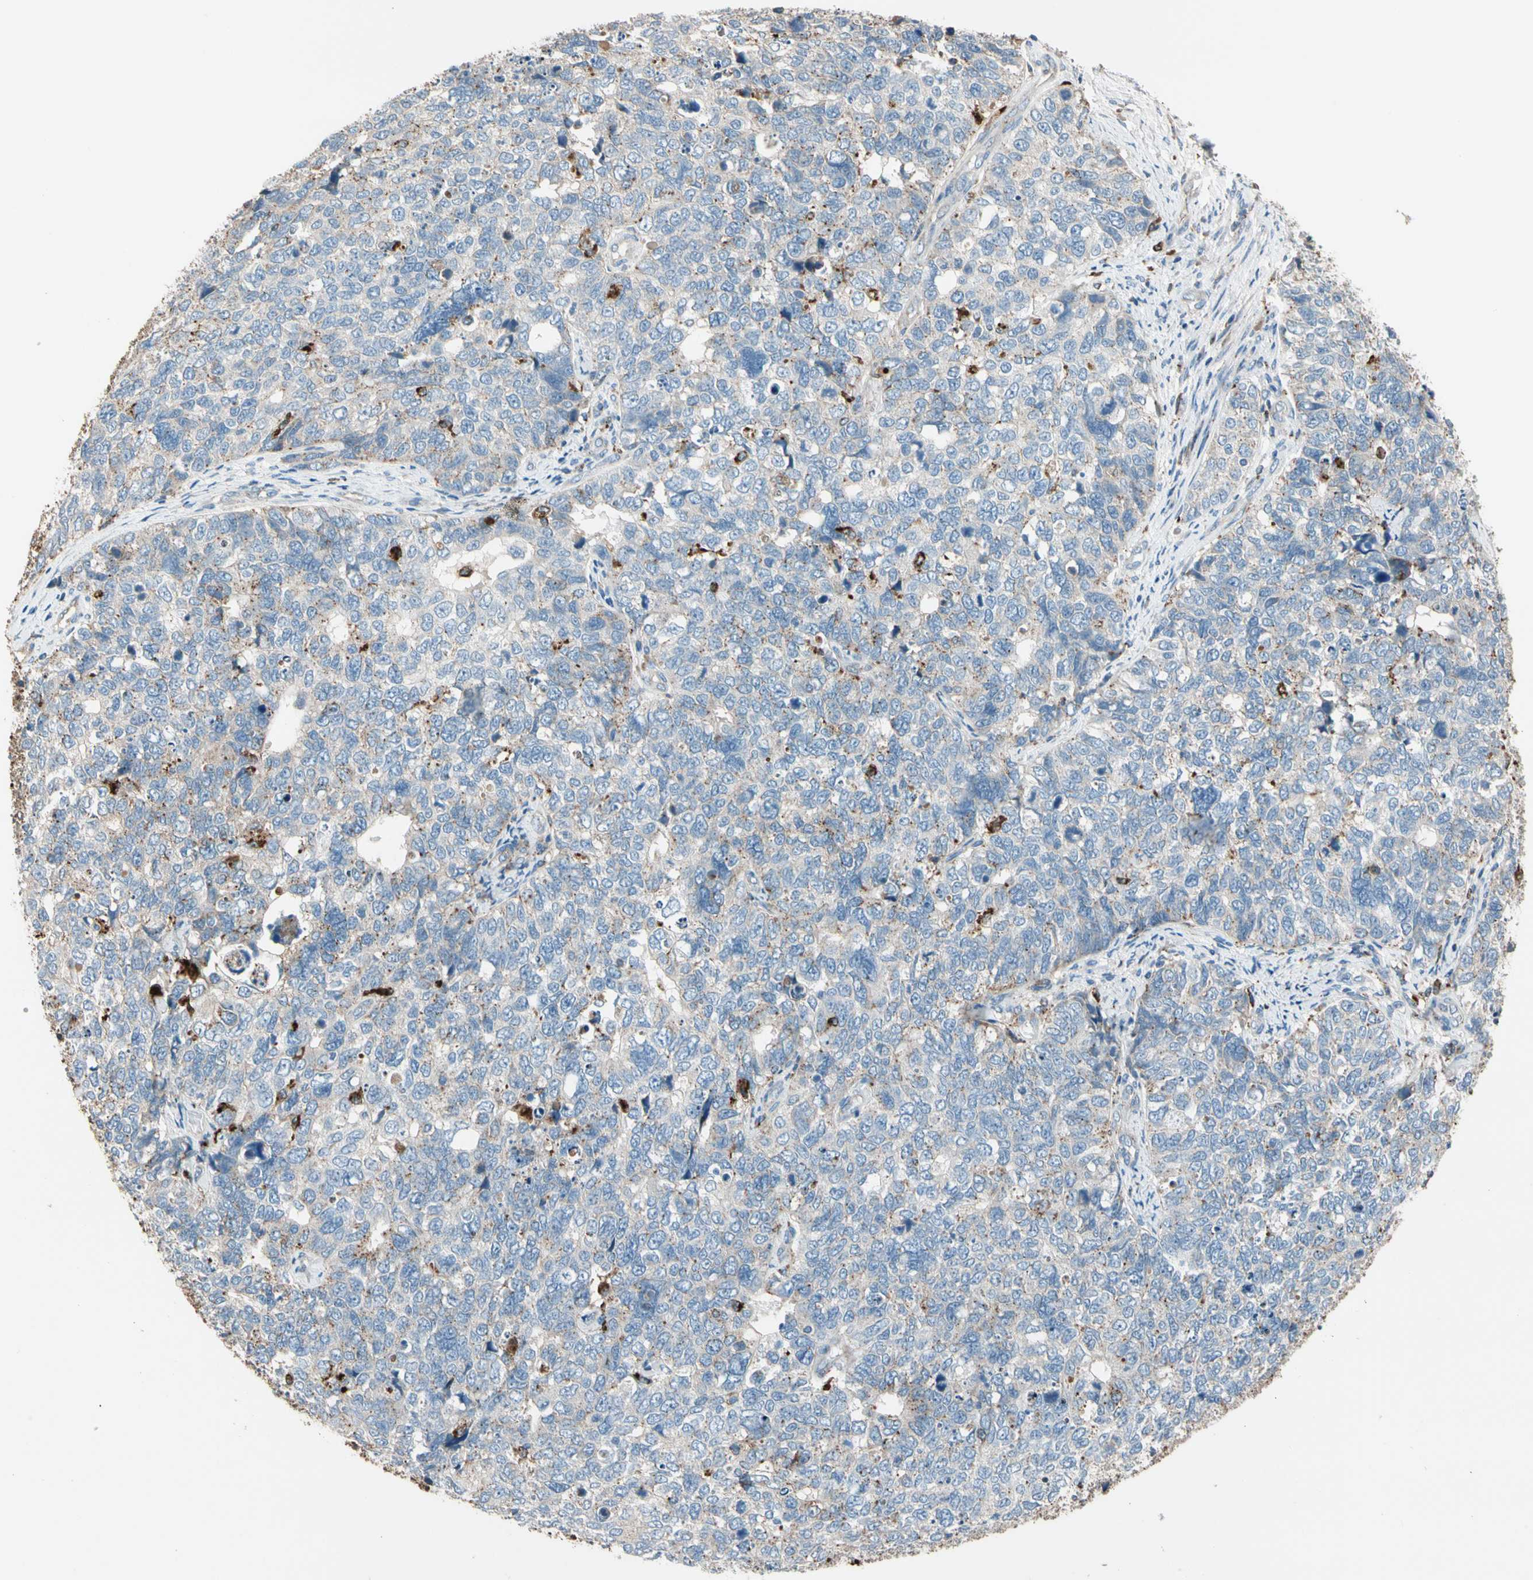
{"staining": {"intensity": "moderate", "quantity": "<25%", "location": "cytoplasmic/membranous"}, "tissue": "cervical cancer", "cell_type": "Tumor cells", "image_type": "cancer", "snomed": [{"axis": "morphology", "description": "Squamous cell carcinoma, NOS"}, {"axis": "topography", "description": "Cervix"}], "caption": "Human squamous cell carcinoma (cervical) stained with a brown dye exhibits moderate cytoplasmic/membranous positive expression in about <25% of tumor cells.", "gene": "GM2A", "patient": {"sex": "female", "age": 63}}